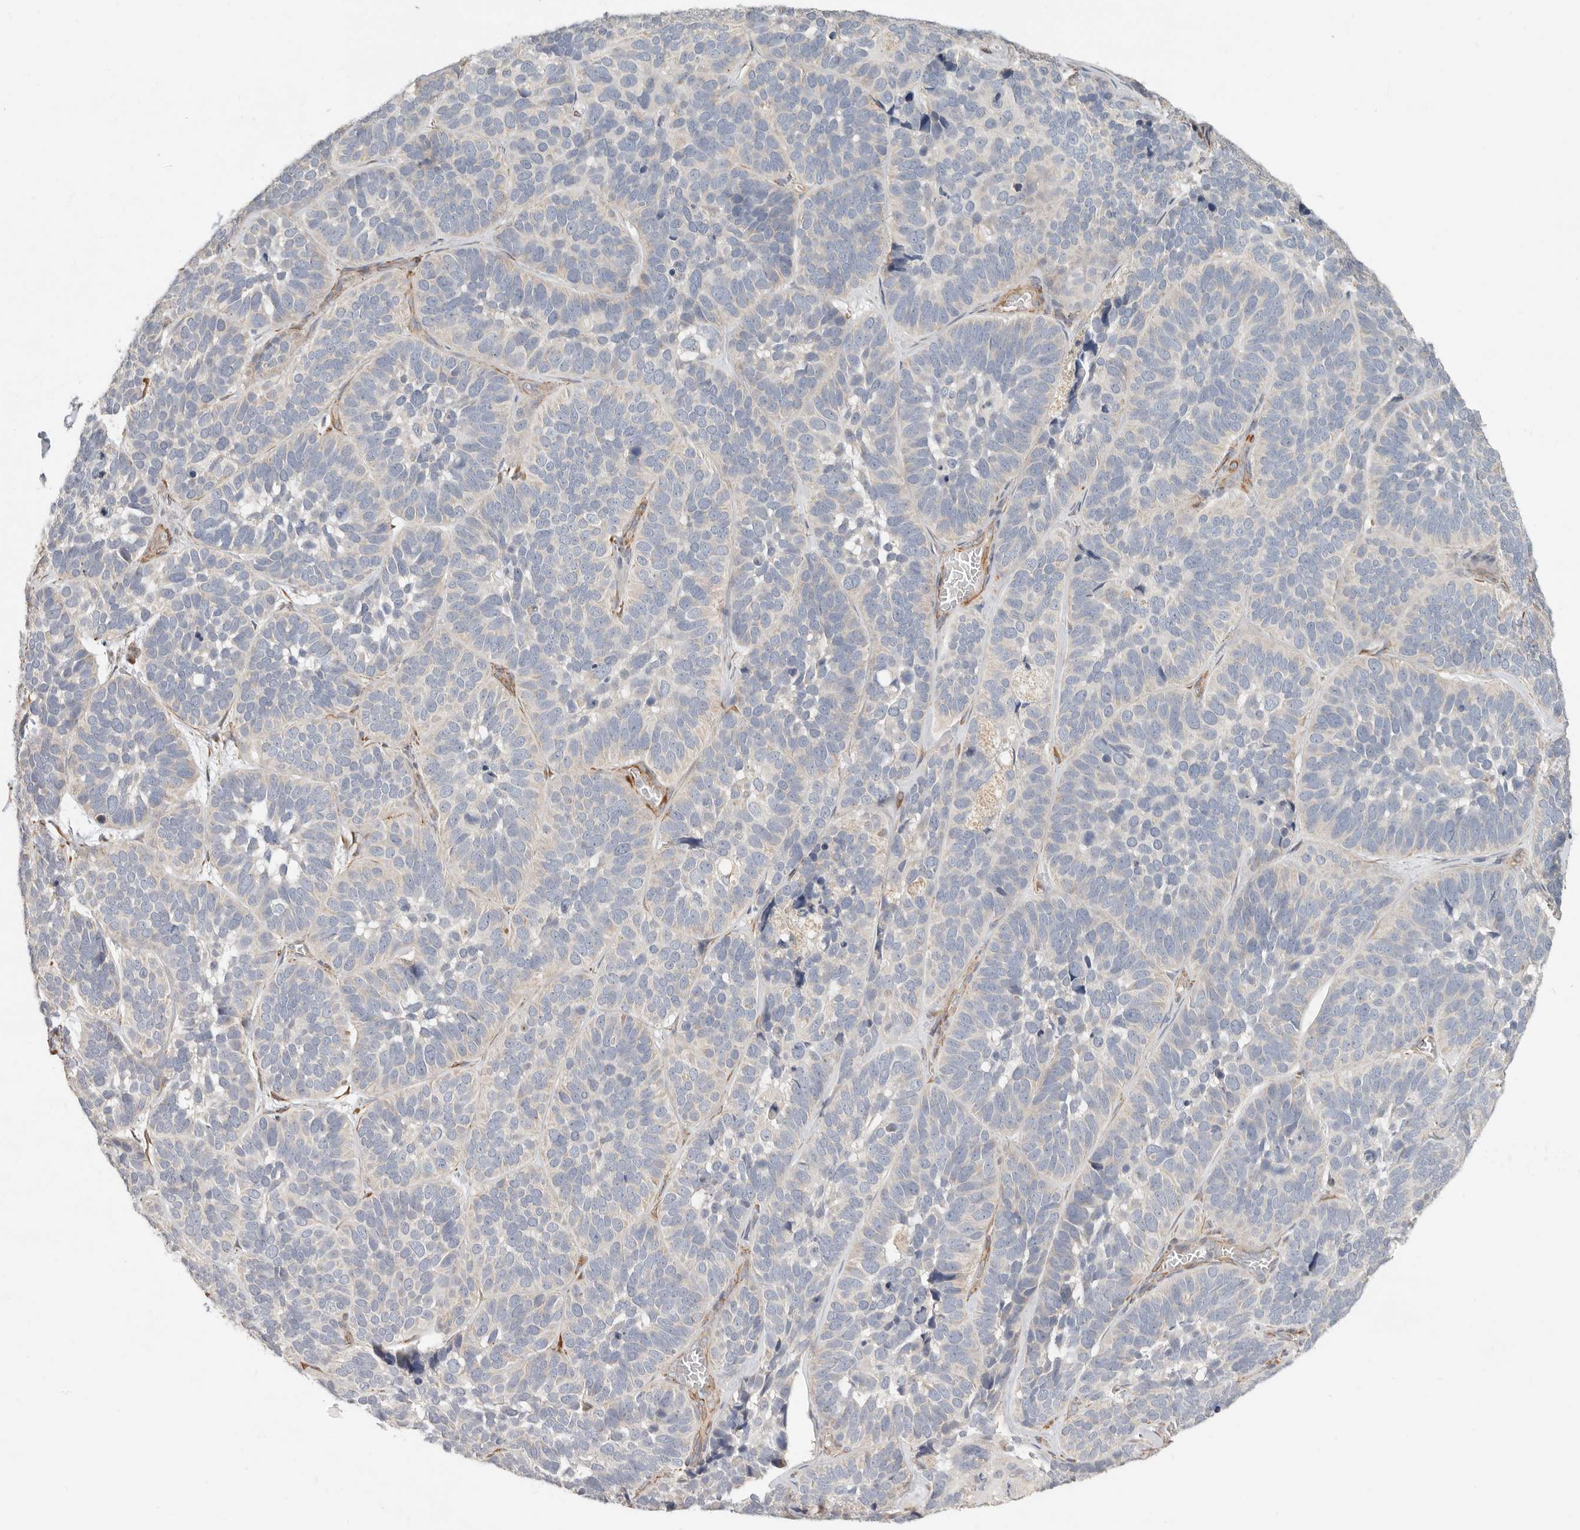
{"staining": {"intensity": "negative", "quantity": "none", "location": "none"}, "tissue": "skin cancer", "cell_type": "Tumor cells", "image_type": "cancer", "snomed": [{"axis": "morphology", "description": "Basal cell carcinoma"}, {"axis": "topography", "description": "Skin"}], "caption": "An immunohistochemistry photomicrograph of skin basal cell carcinoma is shown. There is no staining in tumor cells of skin basal cell carcinoma.", "gene": "SPRING1", "patient": {"sex": "male", "age": 62}}